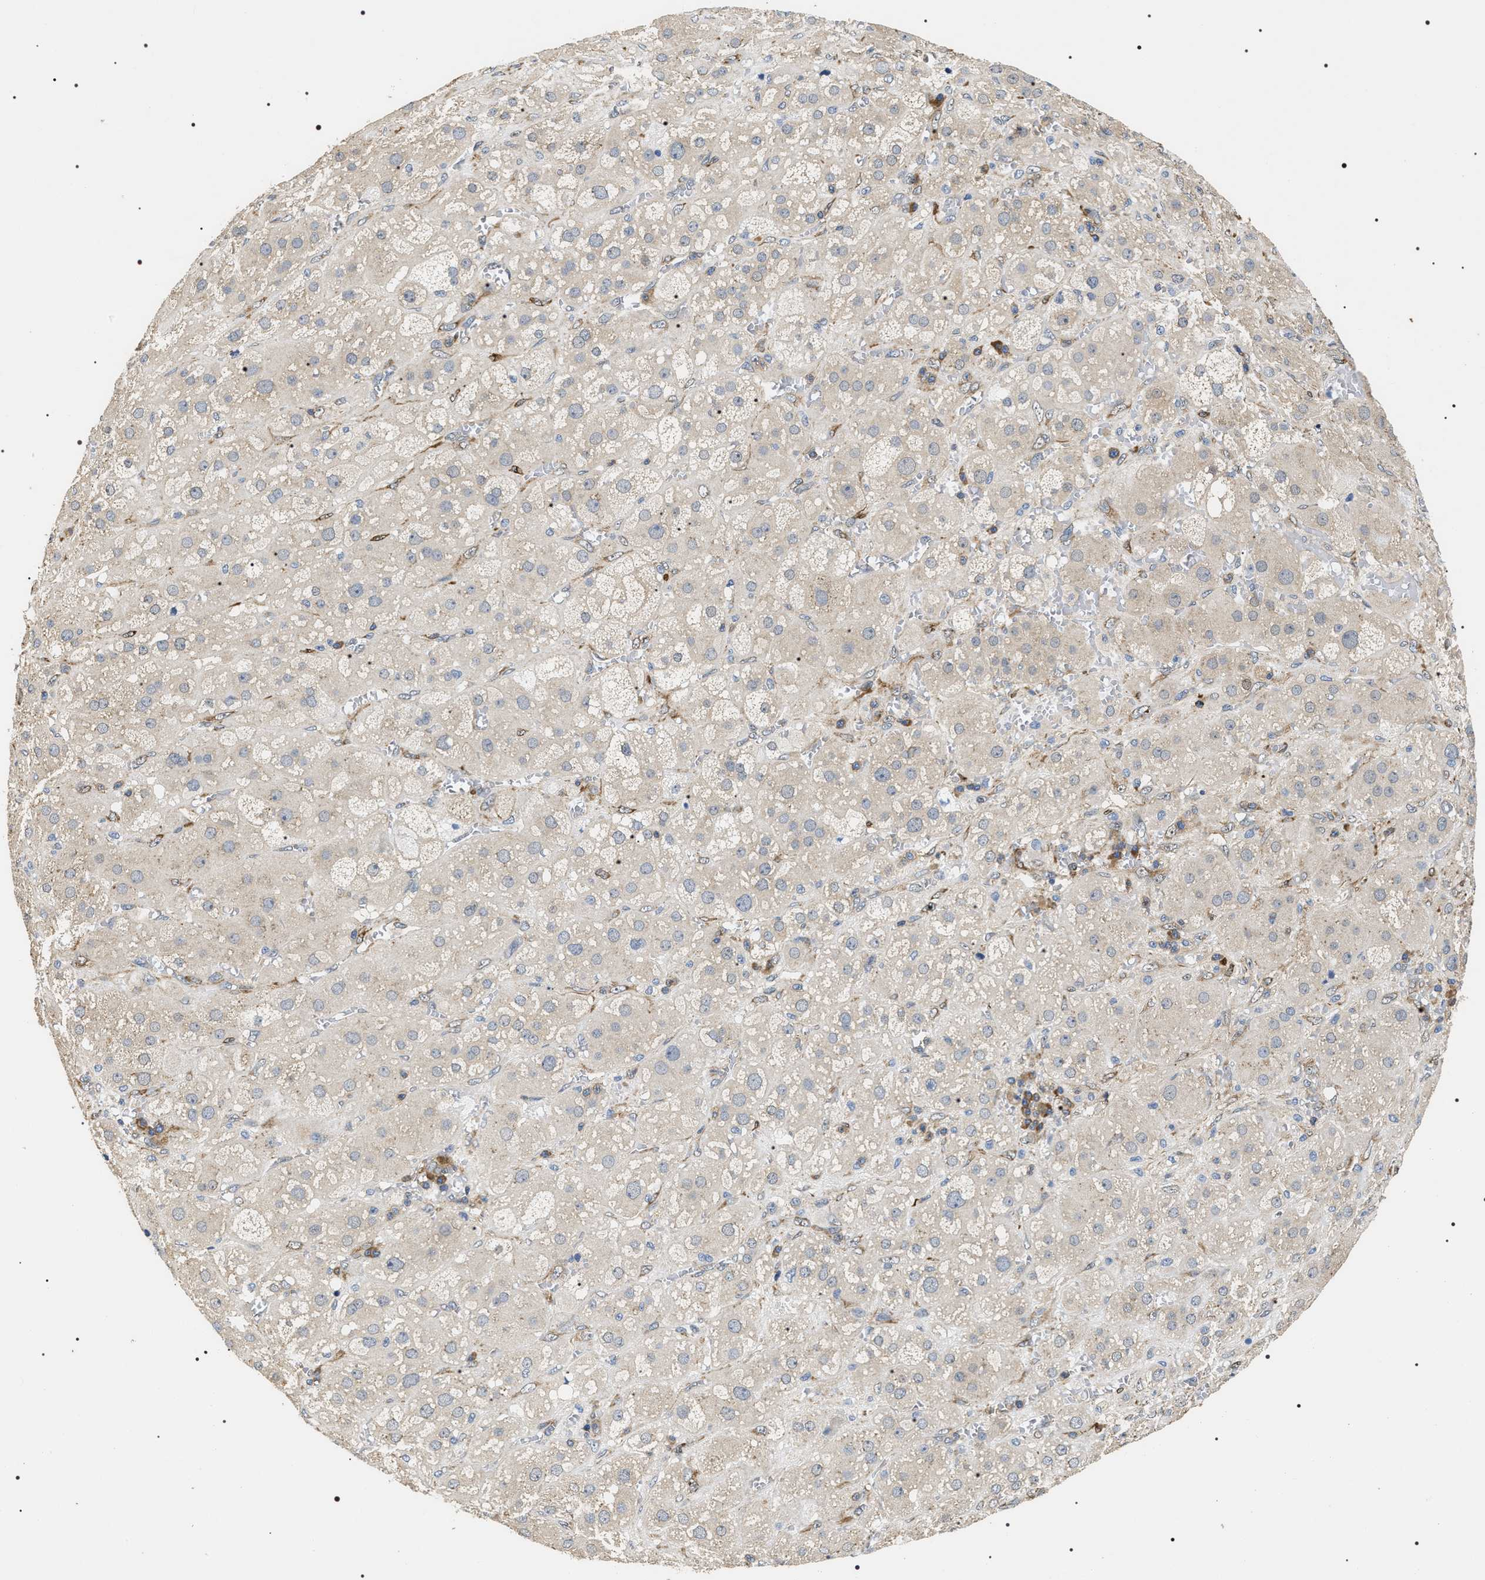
{"staining": {"intensity": "weak", "quantity": "<25%", "location": "cytoplasmic/membranous"}, "tissue": "adrenal gland", "cell_type": "Glandular cells", "image_type": "normal", "snomed": [{"axis": "morphology", "description": "Normal tissue, NOS"}, {"axis": "topography", "description": "Adrenal gland"}], "caption": "Immunohistochemistry histopathology image of normal adrenal gland stained for a protein (brown), which shows no positivity in glandular cells. (DAB immunohistochemistry (IHC) with hematoxylin counter stain).", "gene": "ZC3HAV1L", "patient": {"sex": "female", "age": 47}}